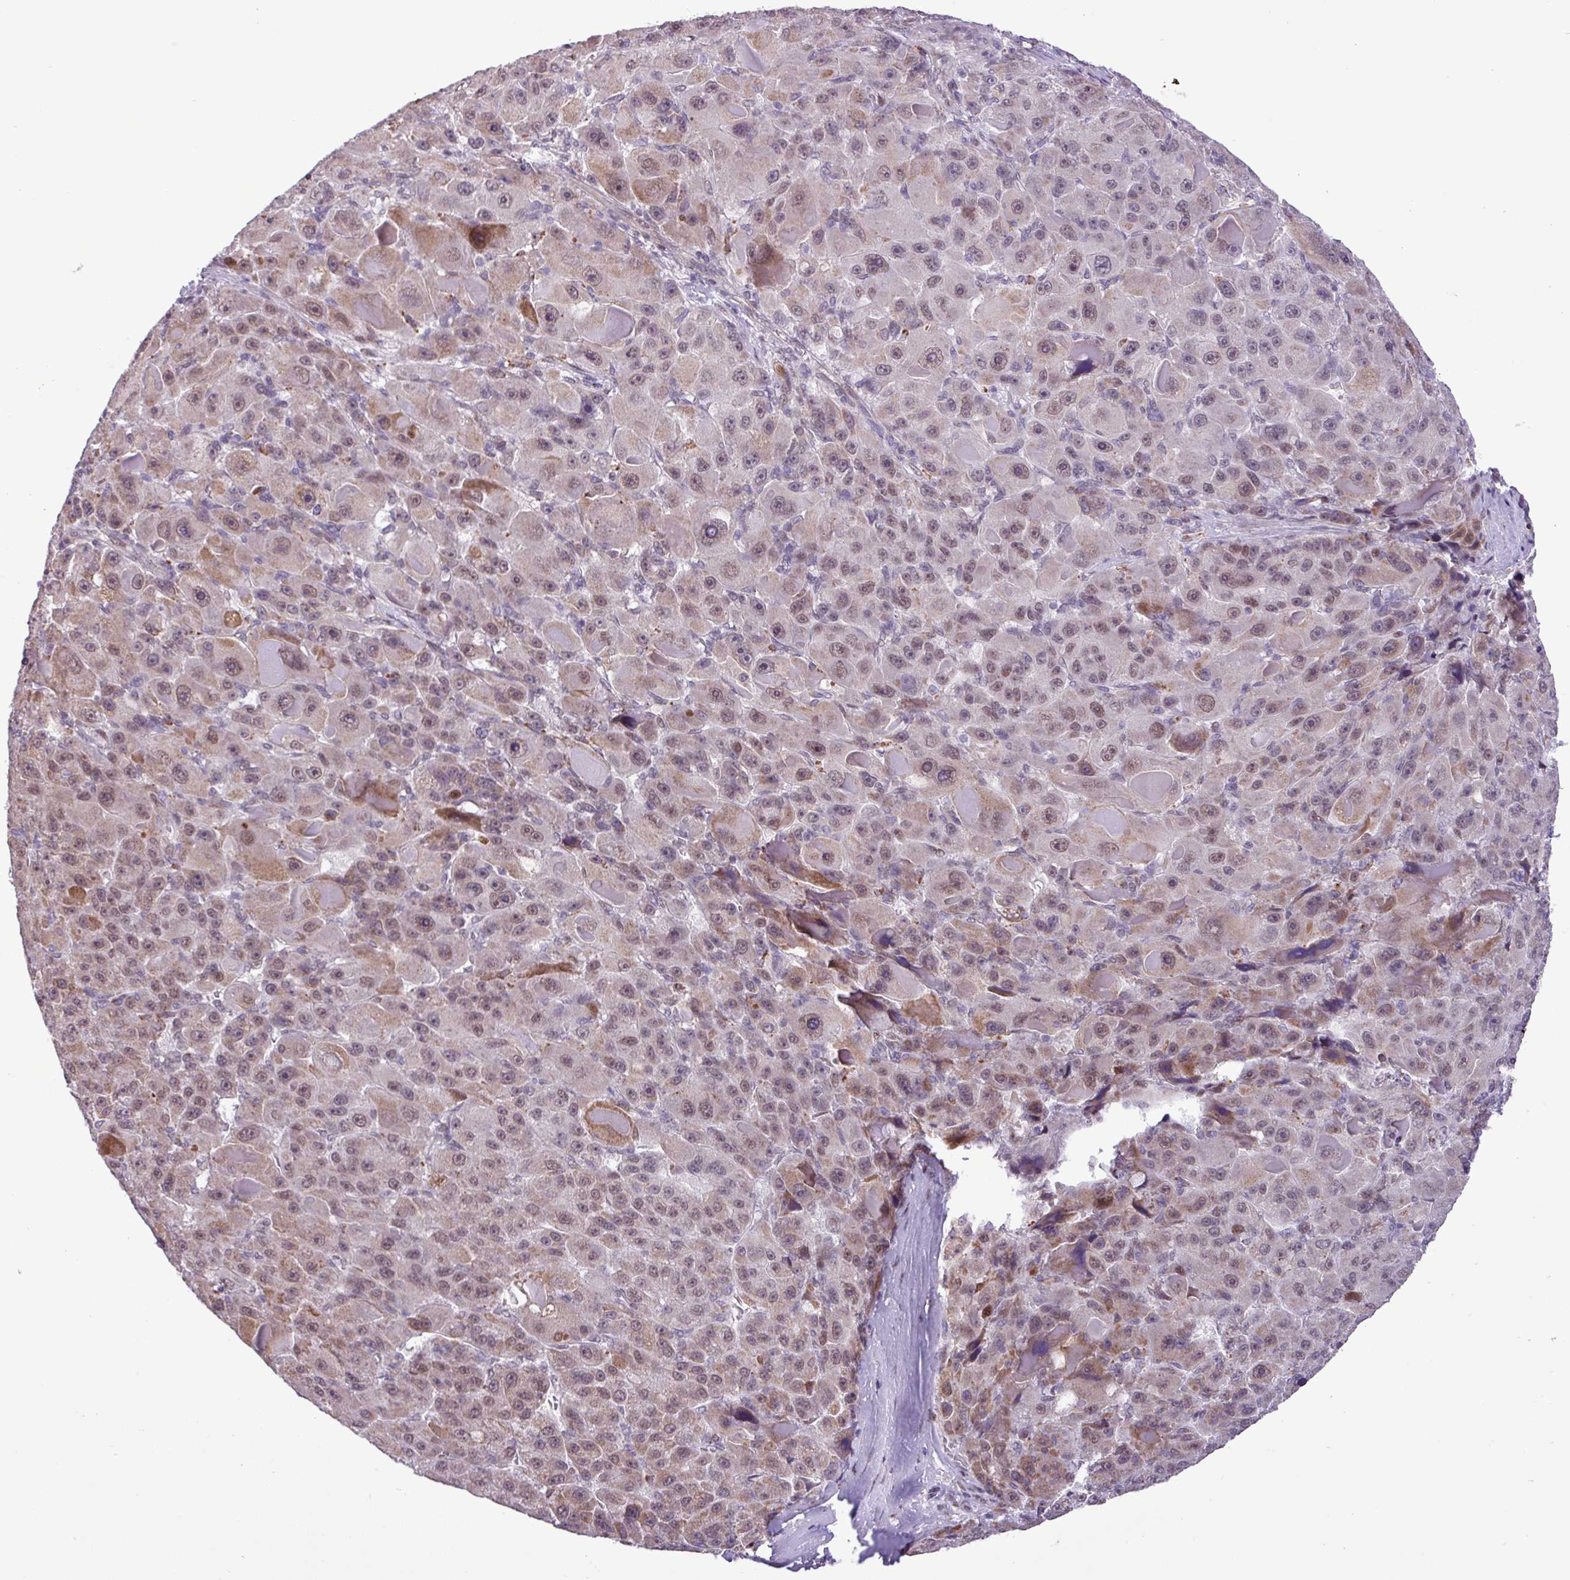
{"staining": {"intensity": "weak", "quantity": "25%-75%", "location": "nuclear"}, "tissue": "liver cancer", "cell_type": "Tumor cells", "image_type": "cancer", "snomed": [{"axis": "morphology", "description": "Carcinoma, Hepatocellular, NOS"}, {"axis": "topography", "description": "Liver"}], "caption": "Immunohistochemistry (IHC) micrograph of neoplastic tissue: hepatocellular carcinoma (liver) stained using immunohistochemistry shows low levels of weak protein expression localized specifically in the nuclear of tumor cells, appearing as a nuclear brown color.", "gene": "ZNF354A", "patient": {"sex": "male", "age": 76}}